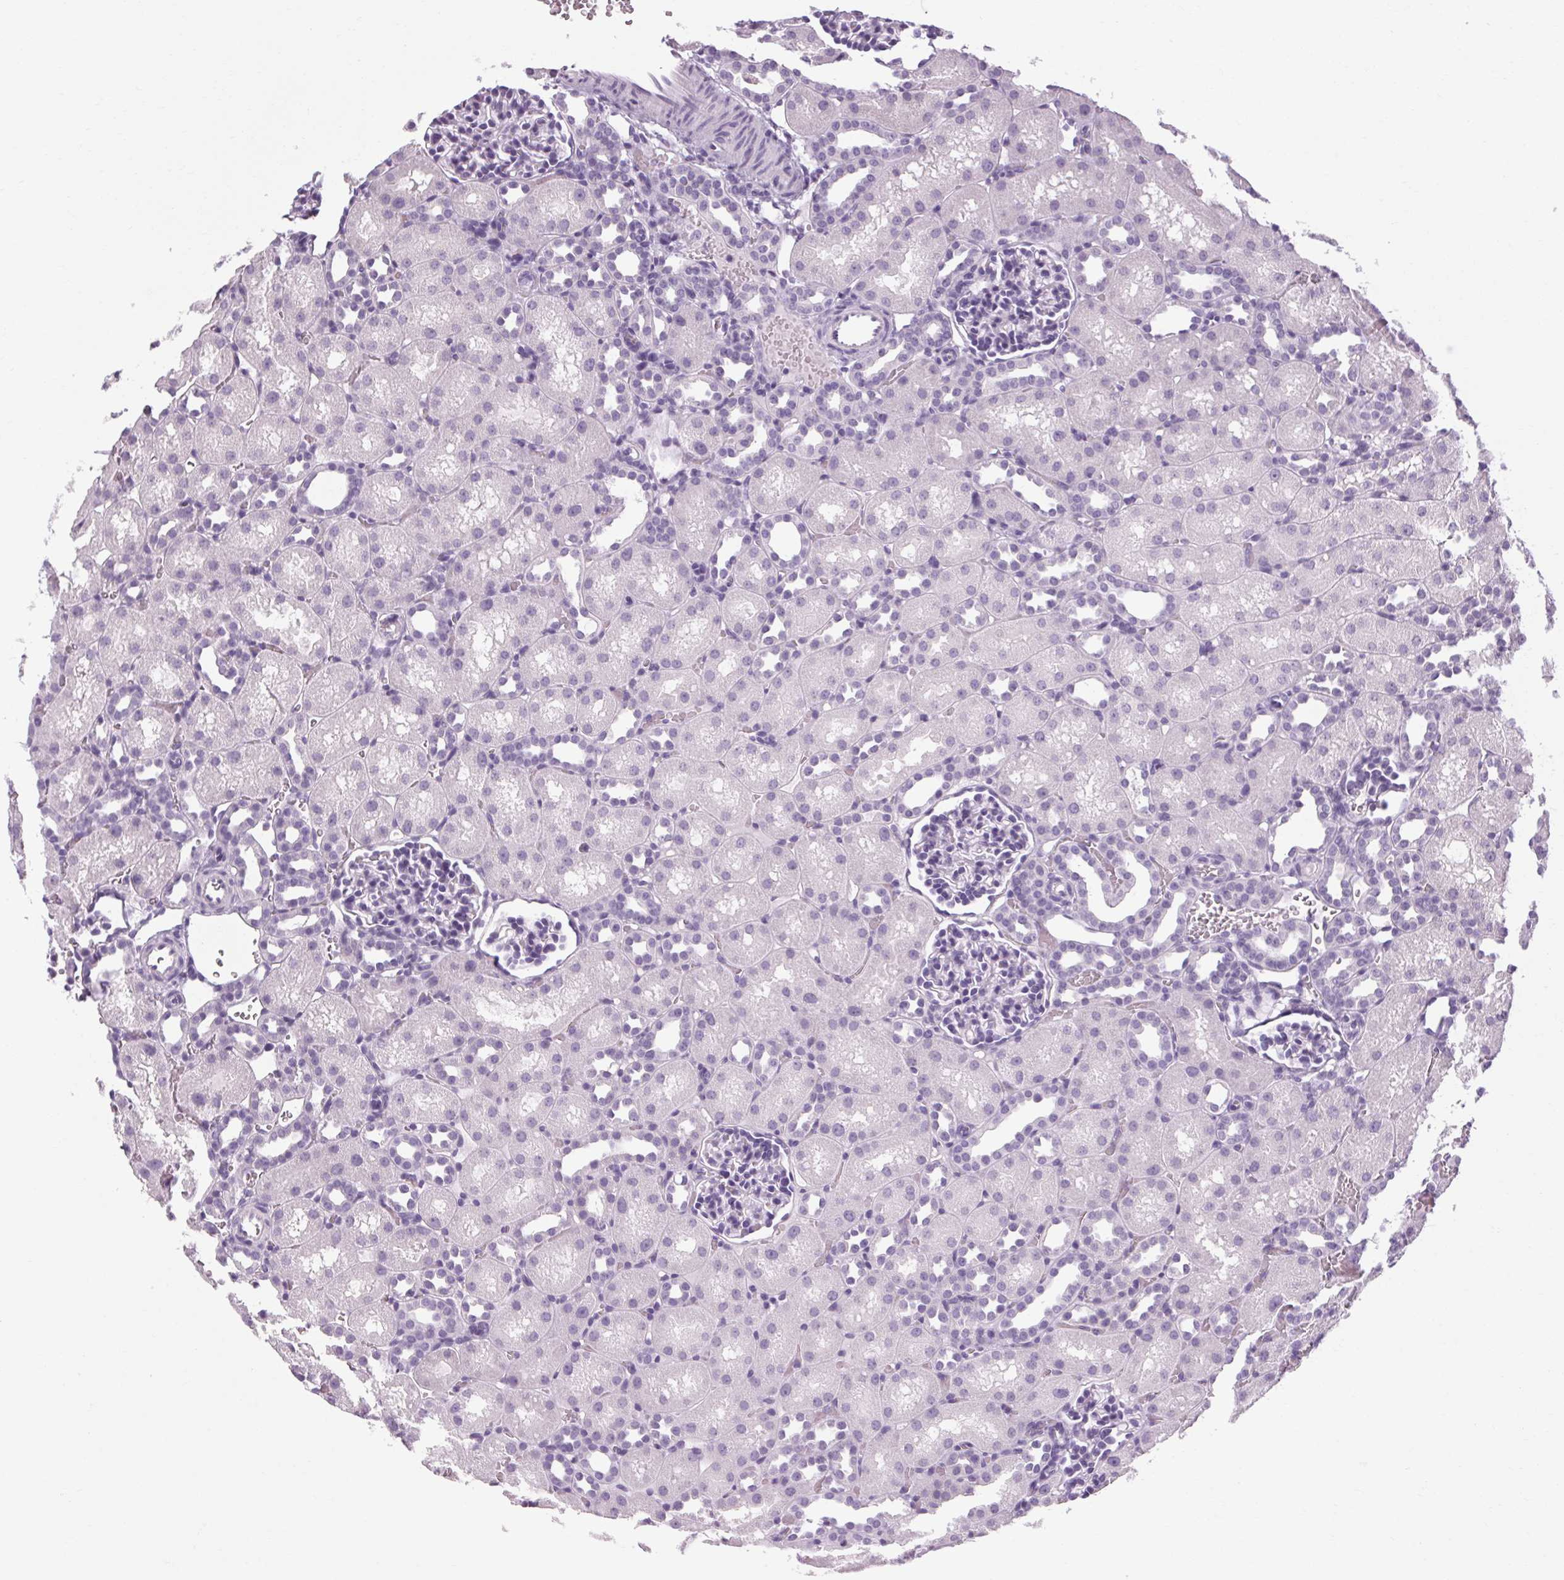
{"staining": {"intensity": "negative", "quantity": "none", "location": "none"}, "tissue": "kidney", "cell_type": "Cells in glomeruli", "image_type": "normal", "snomed": [{"axis": "morphology", "description": "Normal tissue, NOS"}, {"axis": "topography", "description": "Kidney"}], "caption": "This photomicrograph is of unremarkable kidney stained with immunohistochemistry (IHC) to label a protein in brown with the nuclei are counter-stained blue. There is no expression in cells in glomeruli.", "gene": "POMC", "patient": {"sex": "male", "age": 1}}